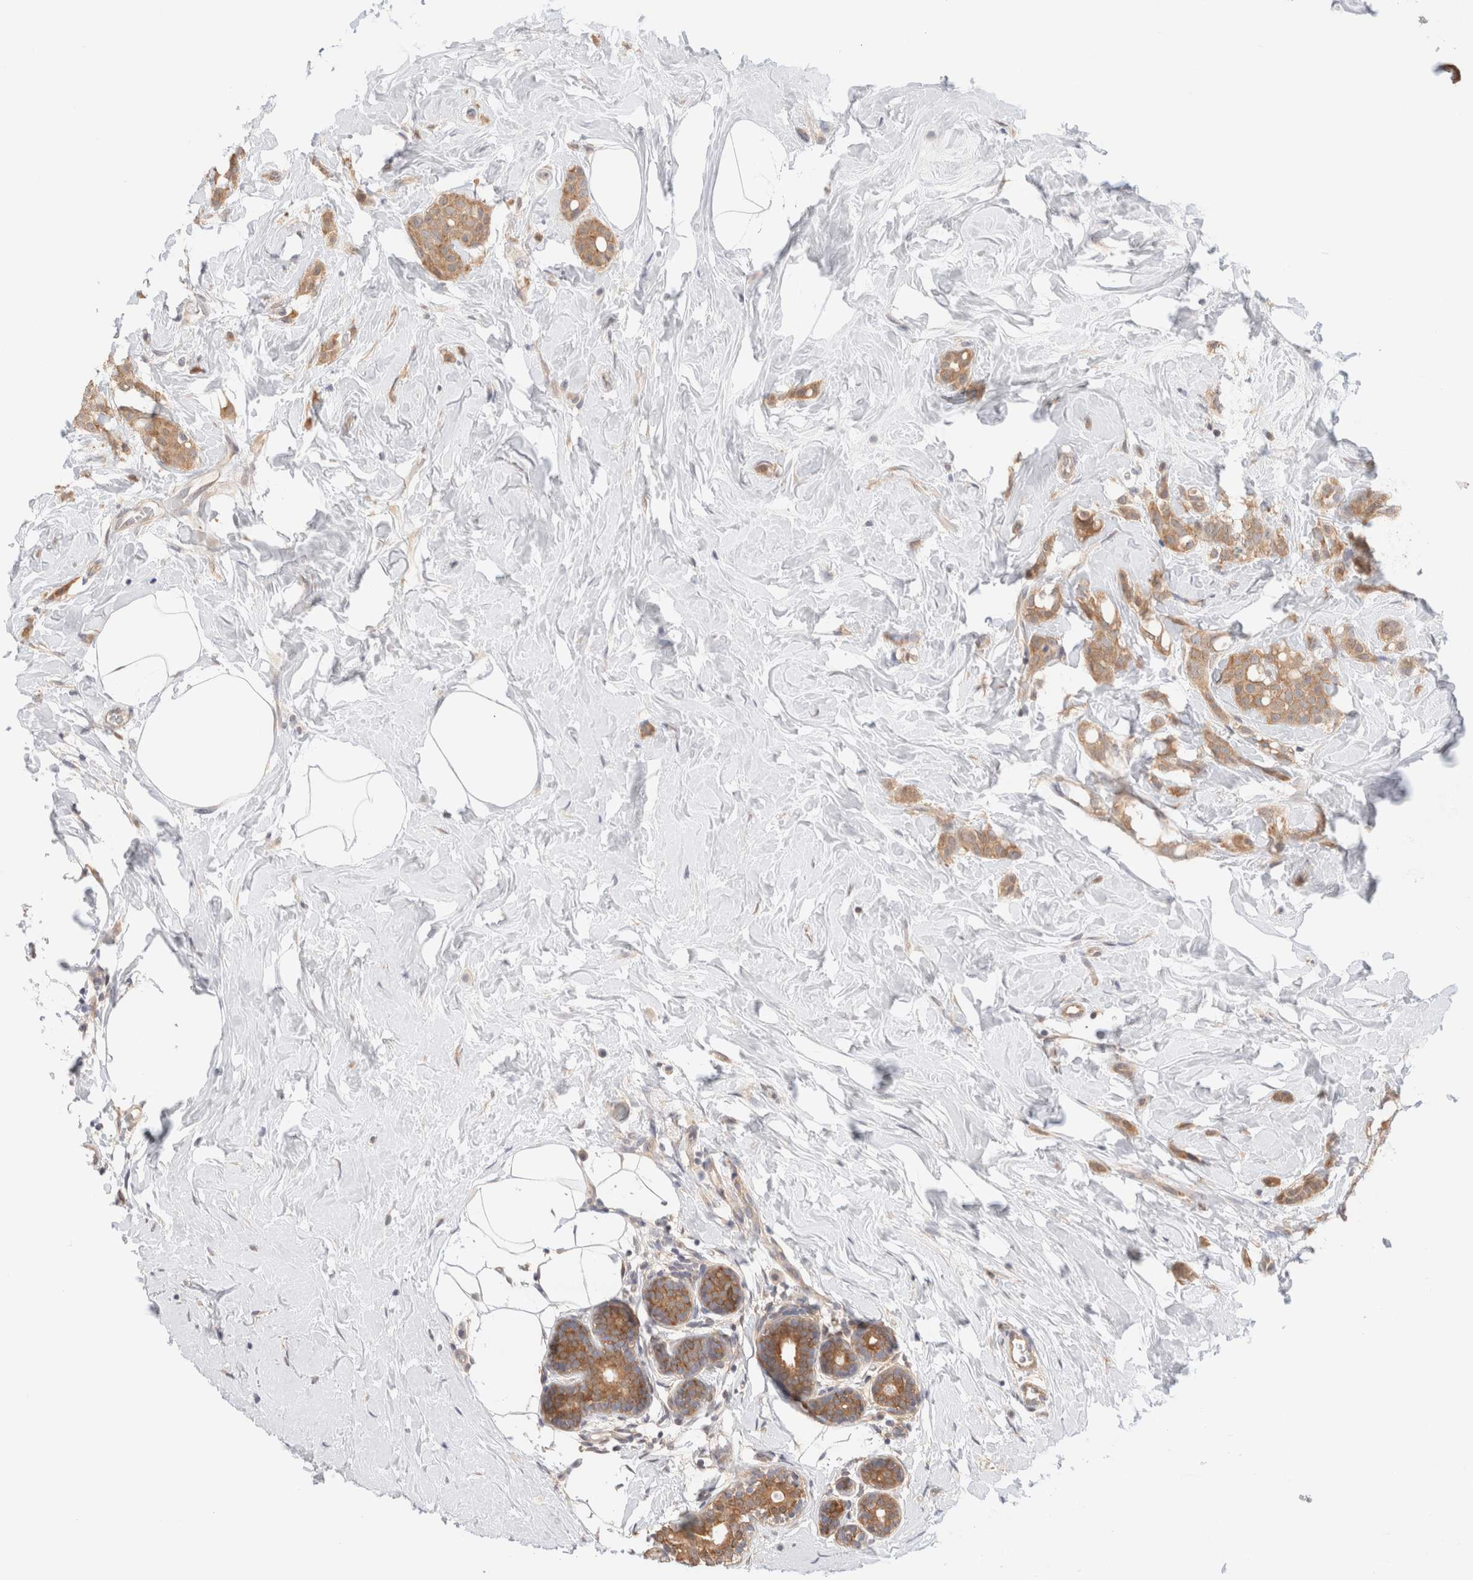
{"staining": {"intensity": "moderate", "quantity": ">75%", "location": "cytoplasmic/membranous"}, "tissue": "breast cancer", "cell_type": "Tumor cells", "image_type": "cancer", "snomed": [{"axis": "morphology", "description": "Lobular carcinoma, in situ"}, {"axis": "morphology", "description": "Lobular carcinoma"}, {"axis": "topography", "description": "Breast"}], "caption": "This image displays IHC staining of human breast cancer, with medium moderate cytoplasmic/membranous expression in about >75% of tumor cells.", "gene": "C17orf97", "patient": {"sex": "female", "age": 41}}